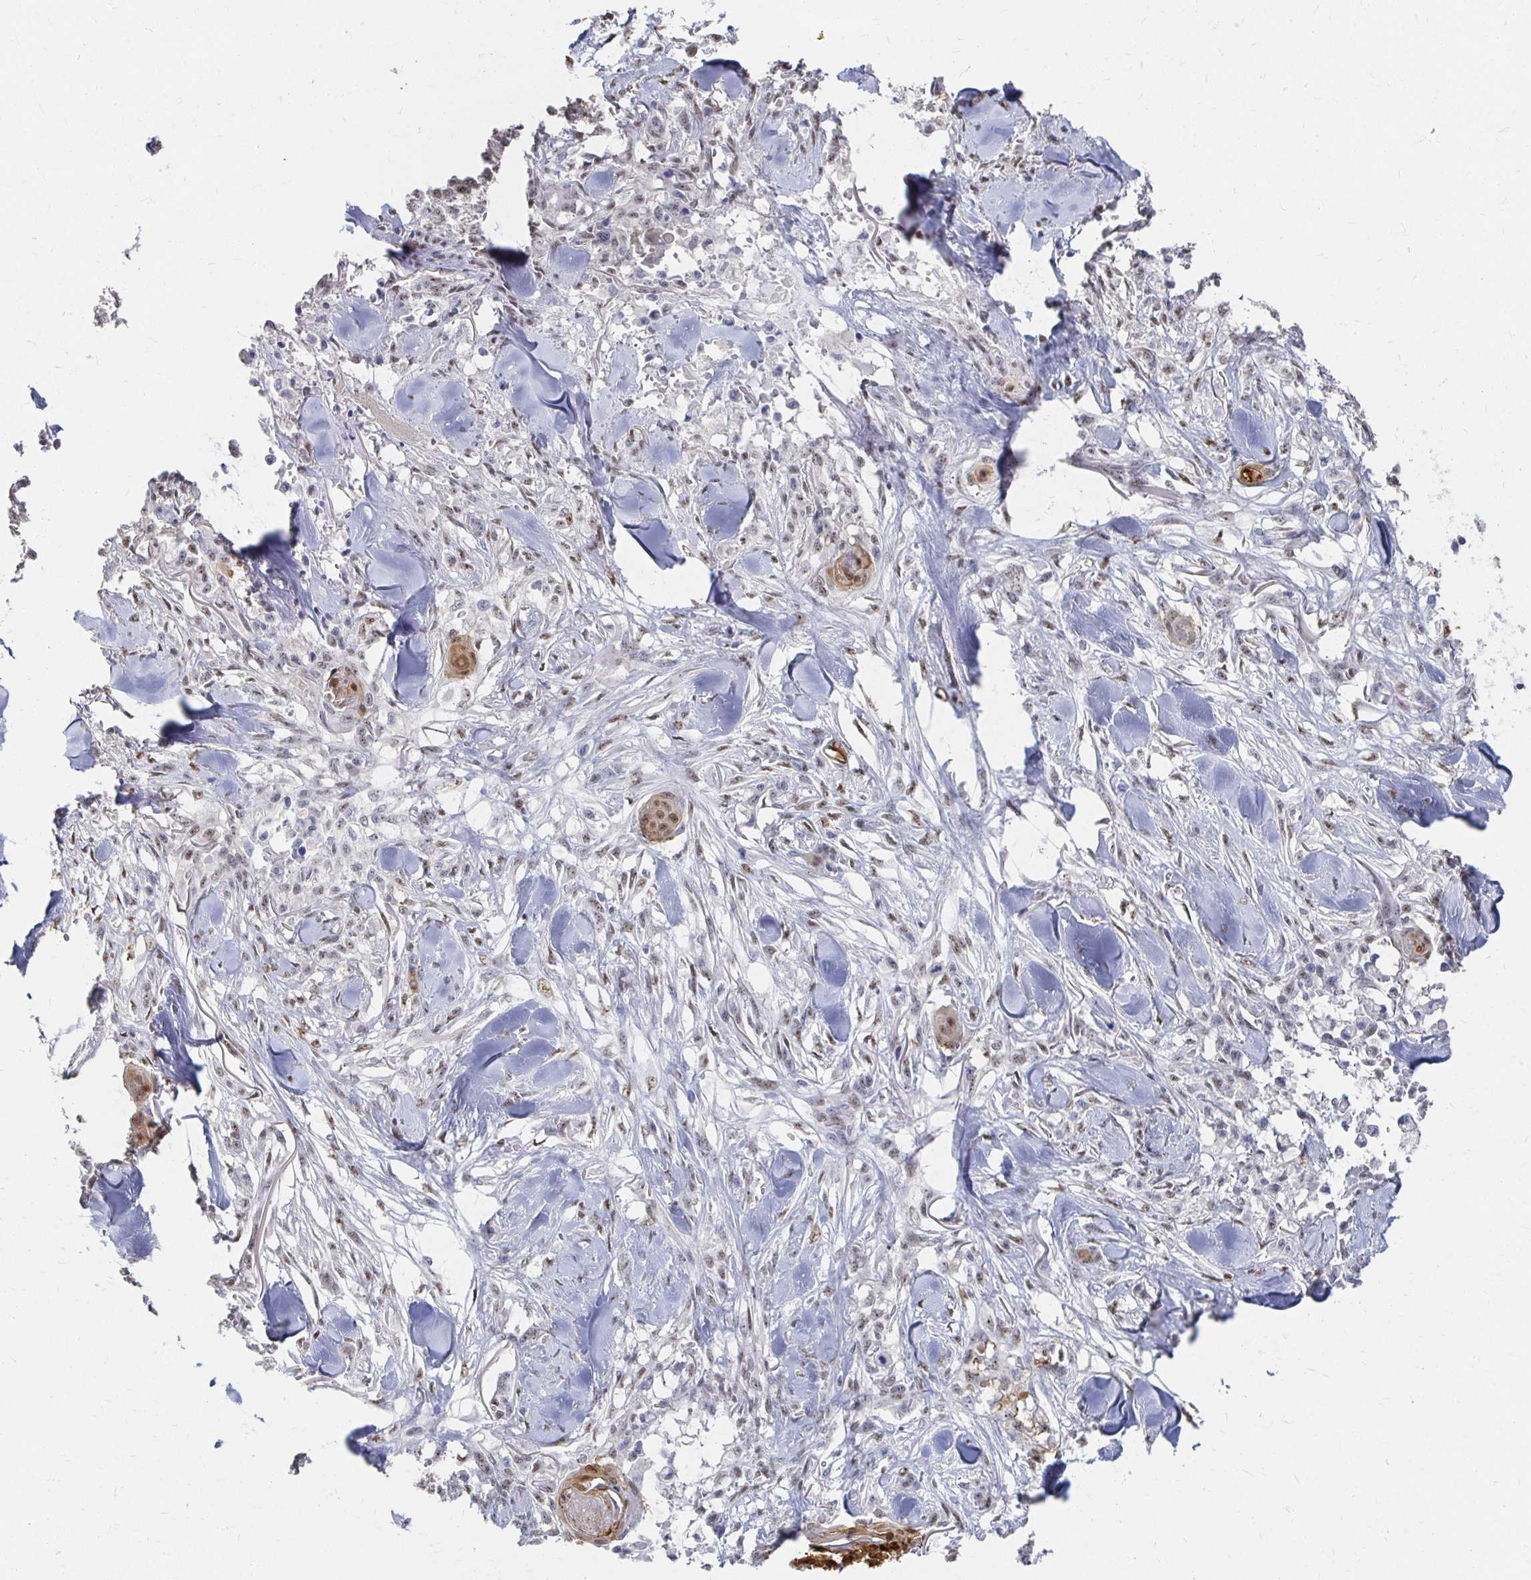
{"staining": {"intensity": "moderate", "quantity": ">75%", "location": "nuclear"}, "tissue": "skin cancer", "cell_type": "Tumor cells", "image_type": "cancer", "snomed": [{"axis": "morphology", "description": "Squamous cell carcinoma, NOS"}, {"axis": "topography", "description": "Skin"}], "caption": "Skin squamous cell carcinoma was stained to show a protein in brown. There is medium levels of moderate nuclear expression in about >75% of tumor cells.", "gene": "CLIC3", "patient": {"sex": "female", "age": 59}}